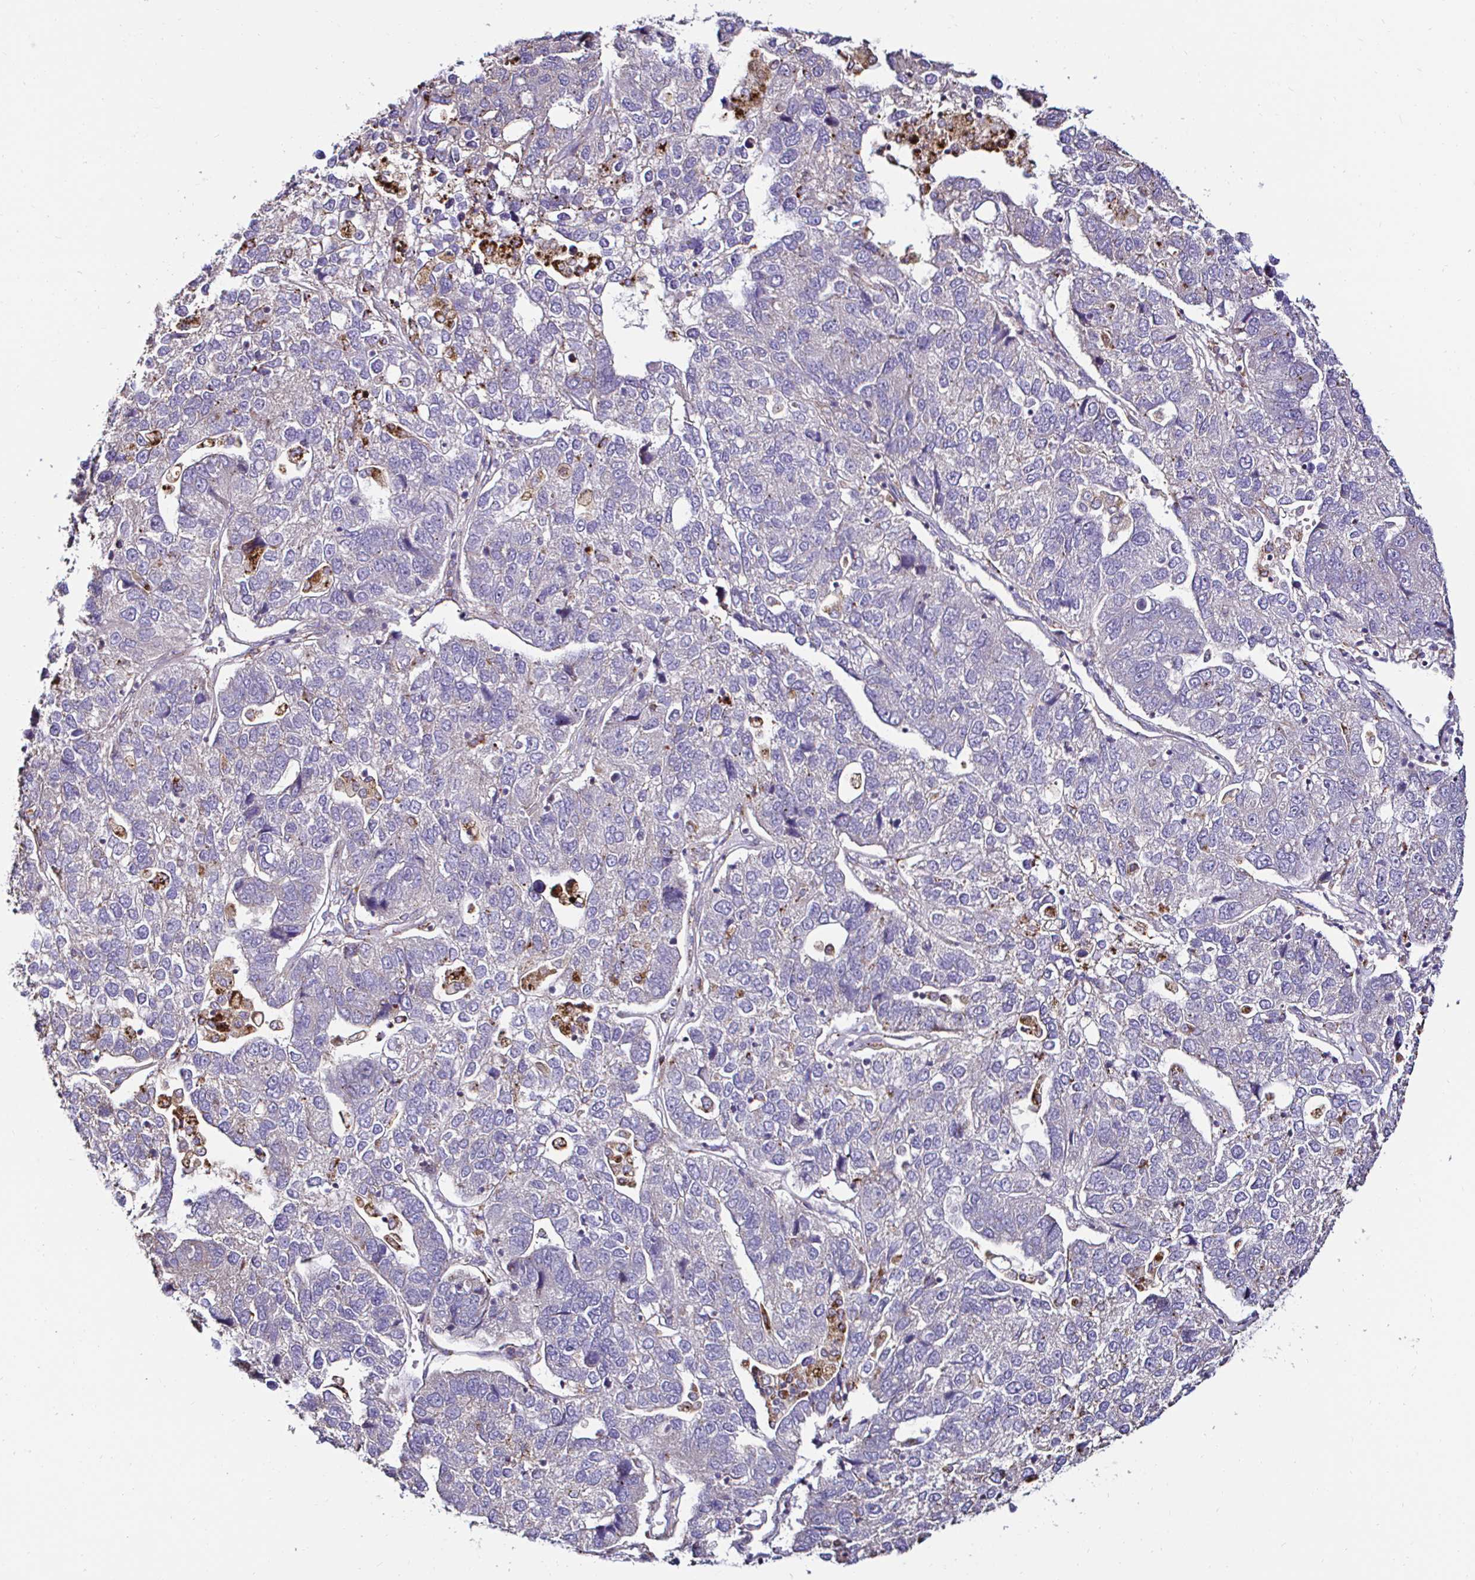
{"staining": {"intensity": "negative", "quantity": "none", "location": "none"}, "tissue": "pancreatic cancer", "cell_type": "Tumor cells", "image_type": "cancer", "snomed": [{"axis": "morphology", "description": "Adenocarcinoma, NOS"}, {"axis": "topography", "description": "Pancreas"}], "caption": "This is a histopathology image of immunohistochemistry staining of adenocarcinoma (pancreatic), which shows no expression in tumor cells.", "gene": "GALNS", "patient": {"sex": "female", "age": 61}}